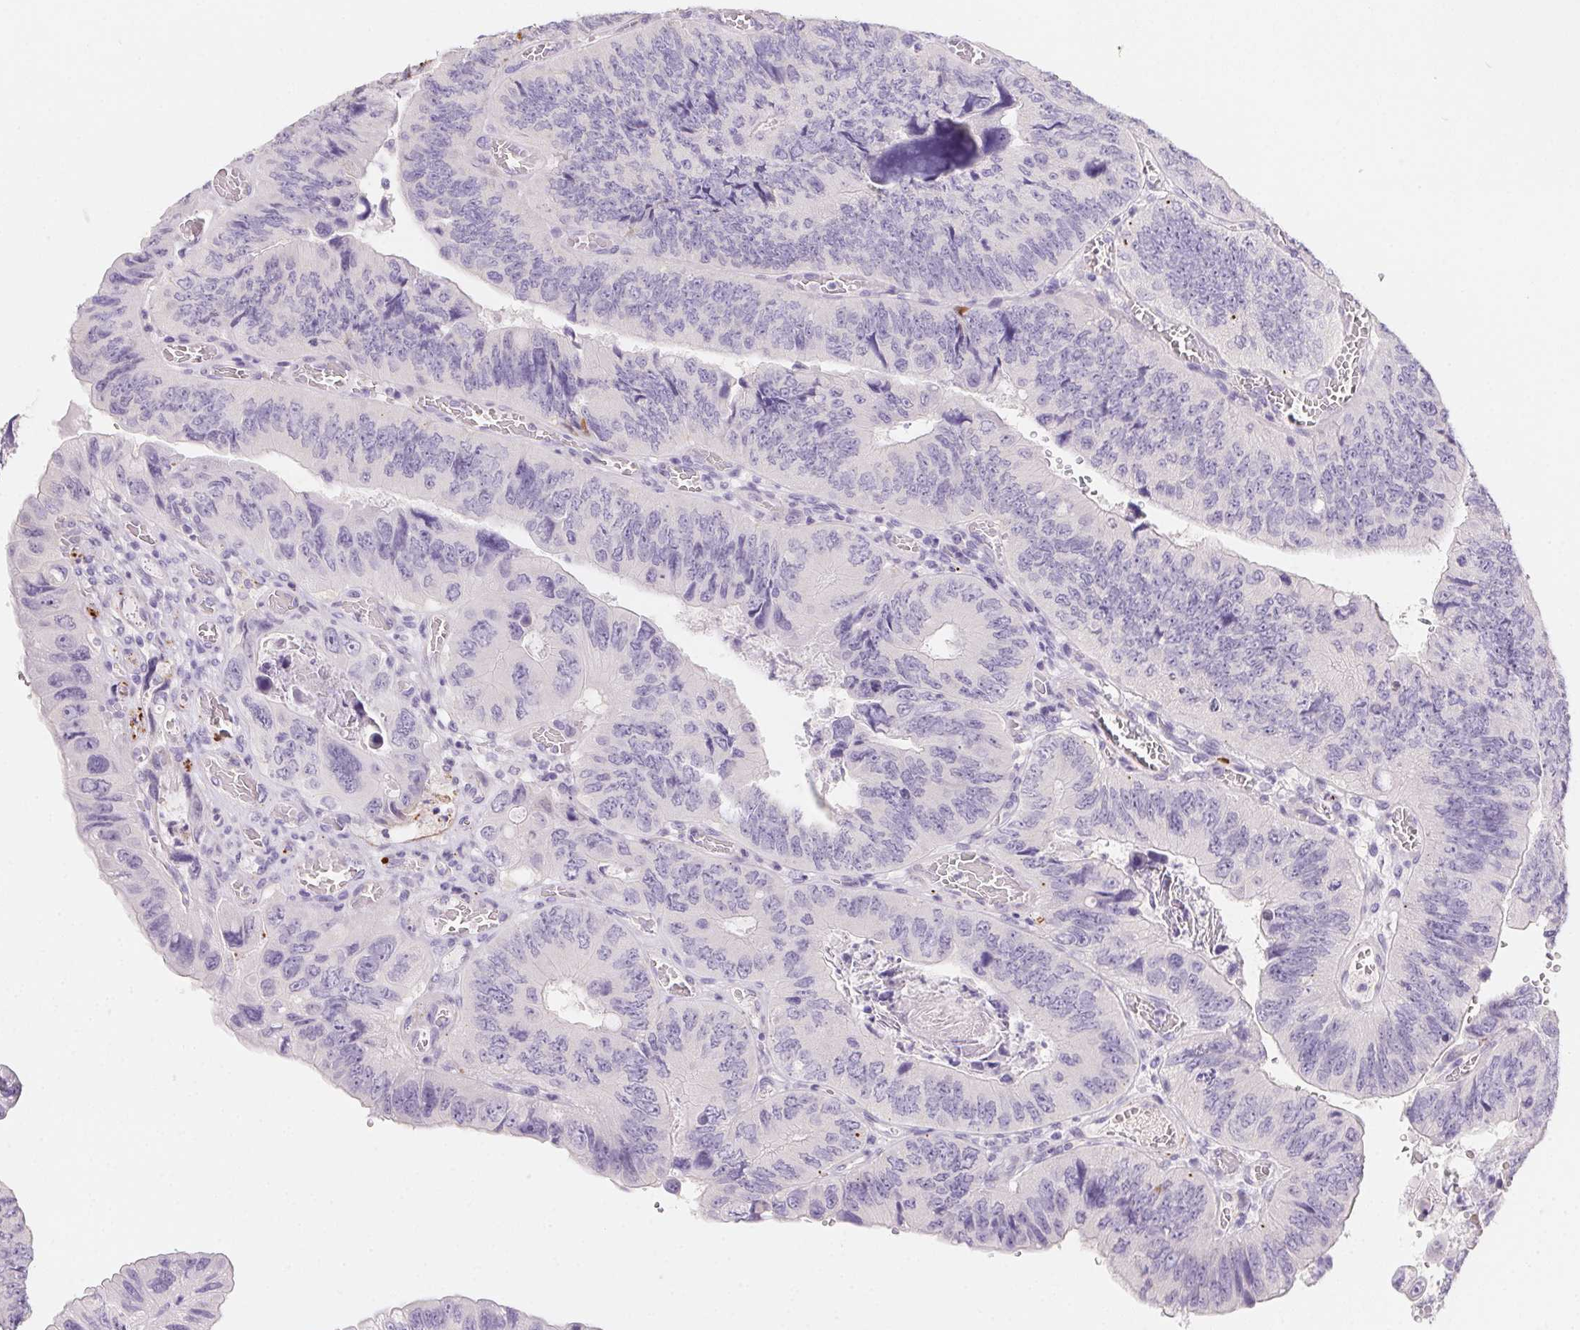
{"staining": {"intensity": "negative", "quantity": "none", "location": "none"}, "tissue": "colorectal cancer", "cell_type": "Tumor cells", "image_type": "cancer", "snomed": [{"axis": "morphology", "description": "Adenocarcinoma, NOS"}, {"axis": "topography", "description": "Colon"}], "caption": "The immunohistochemistry micrograph has no significant staining in tumor cells of colorectal adenocarcinoma tissue.", "gene": "MYL4", "patient": {"sex": "female", "age": 84}}